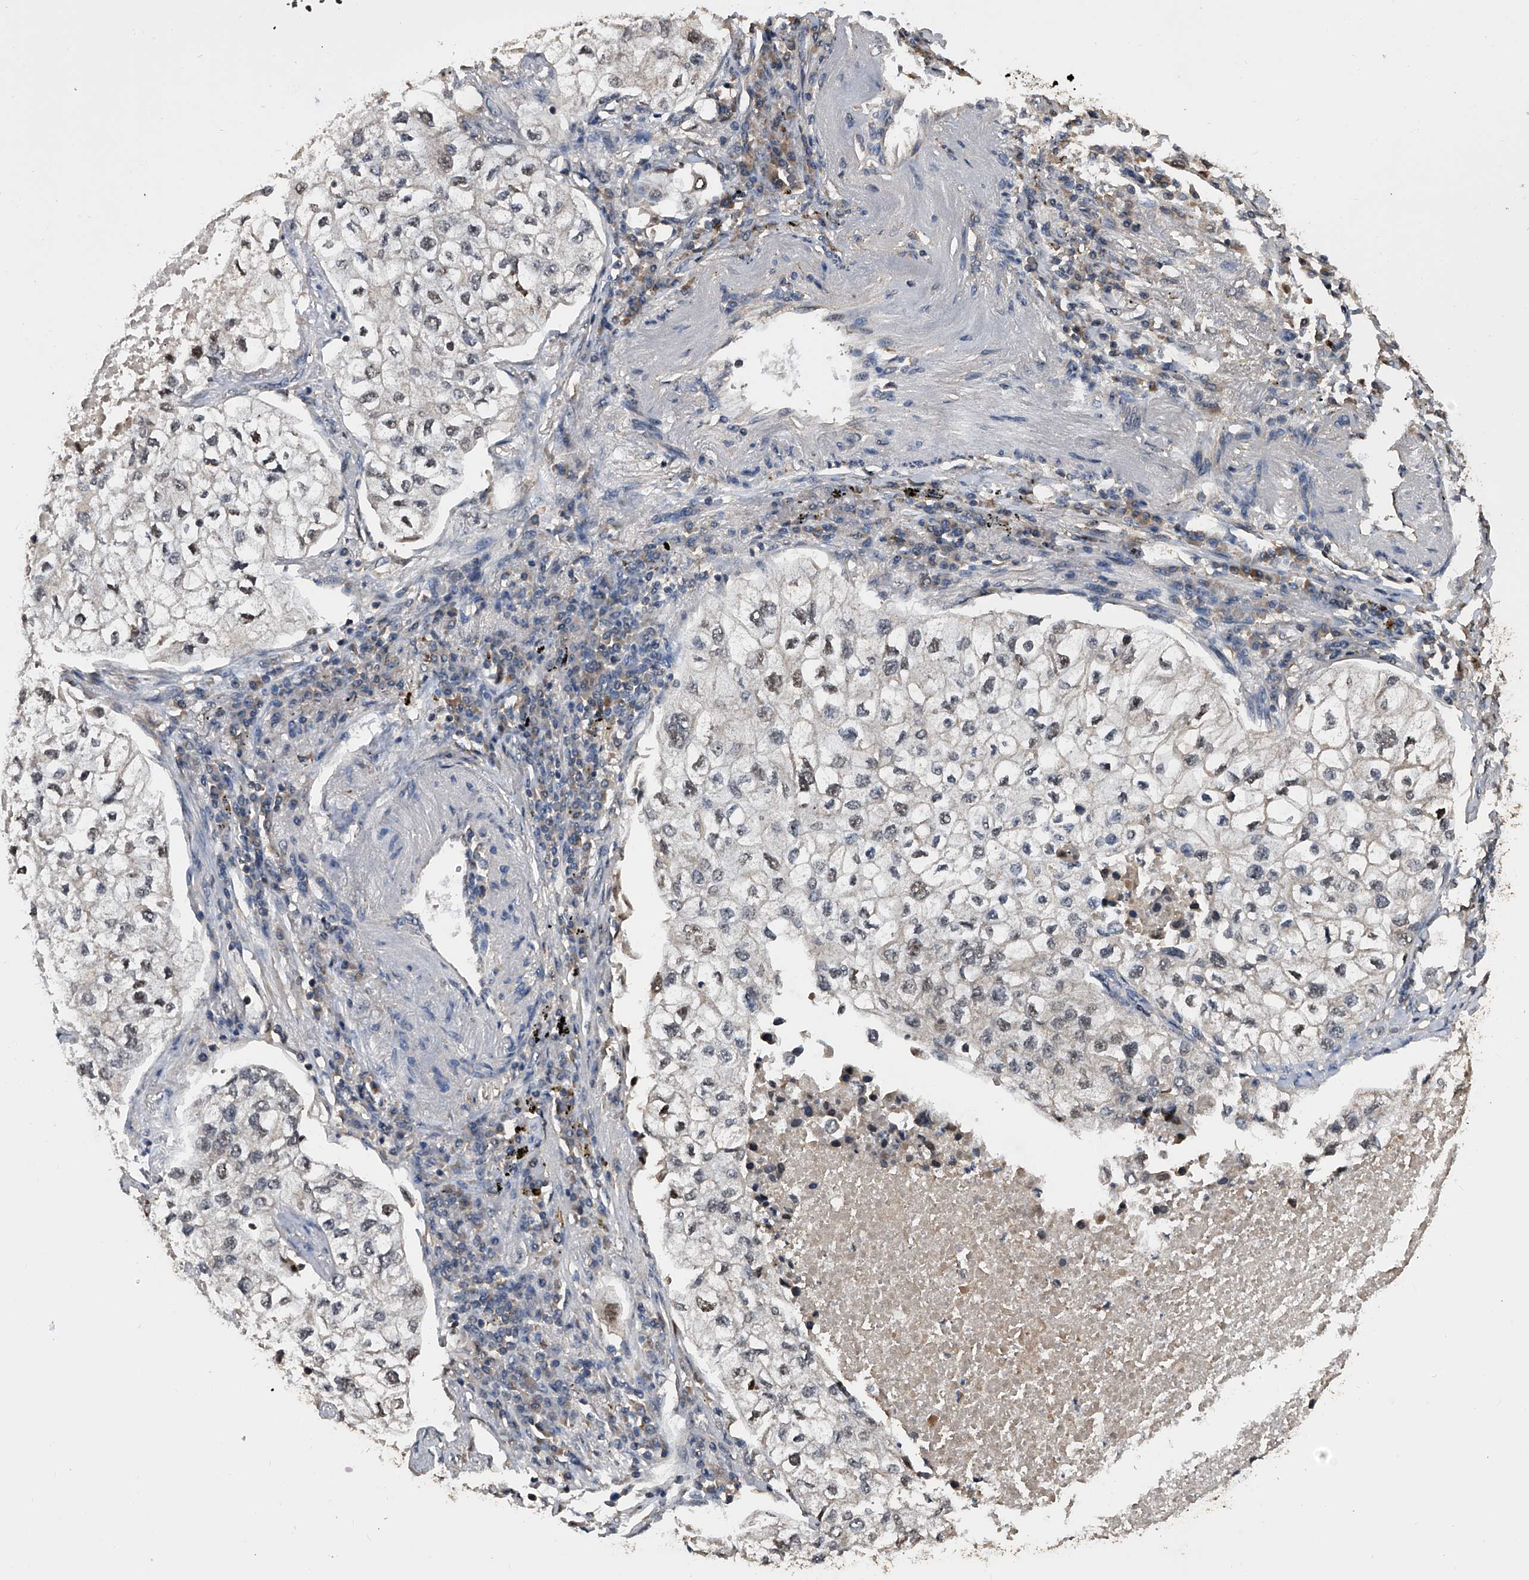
{"staining": {"intensity": "weak", "quantity": "<25%", "location": "nuclear"}, "tissue": "lung cancer", "cell_type": "Tumor cells", "image_type": "cancer", "snomed": [{"axis": "morphology", "description": "Adenocarcinoma, NOS"}, {"axis": "topography", "description": "Lung"}], "caption": "Tumor cells are negative for brown protein staining in adenocarcinoma (lung).", "gene": "EFCAB7", "patient": {"sex": "male", "age": 63}}